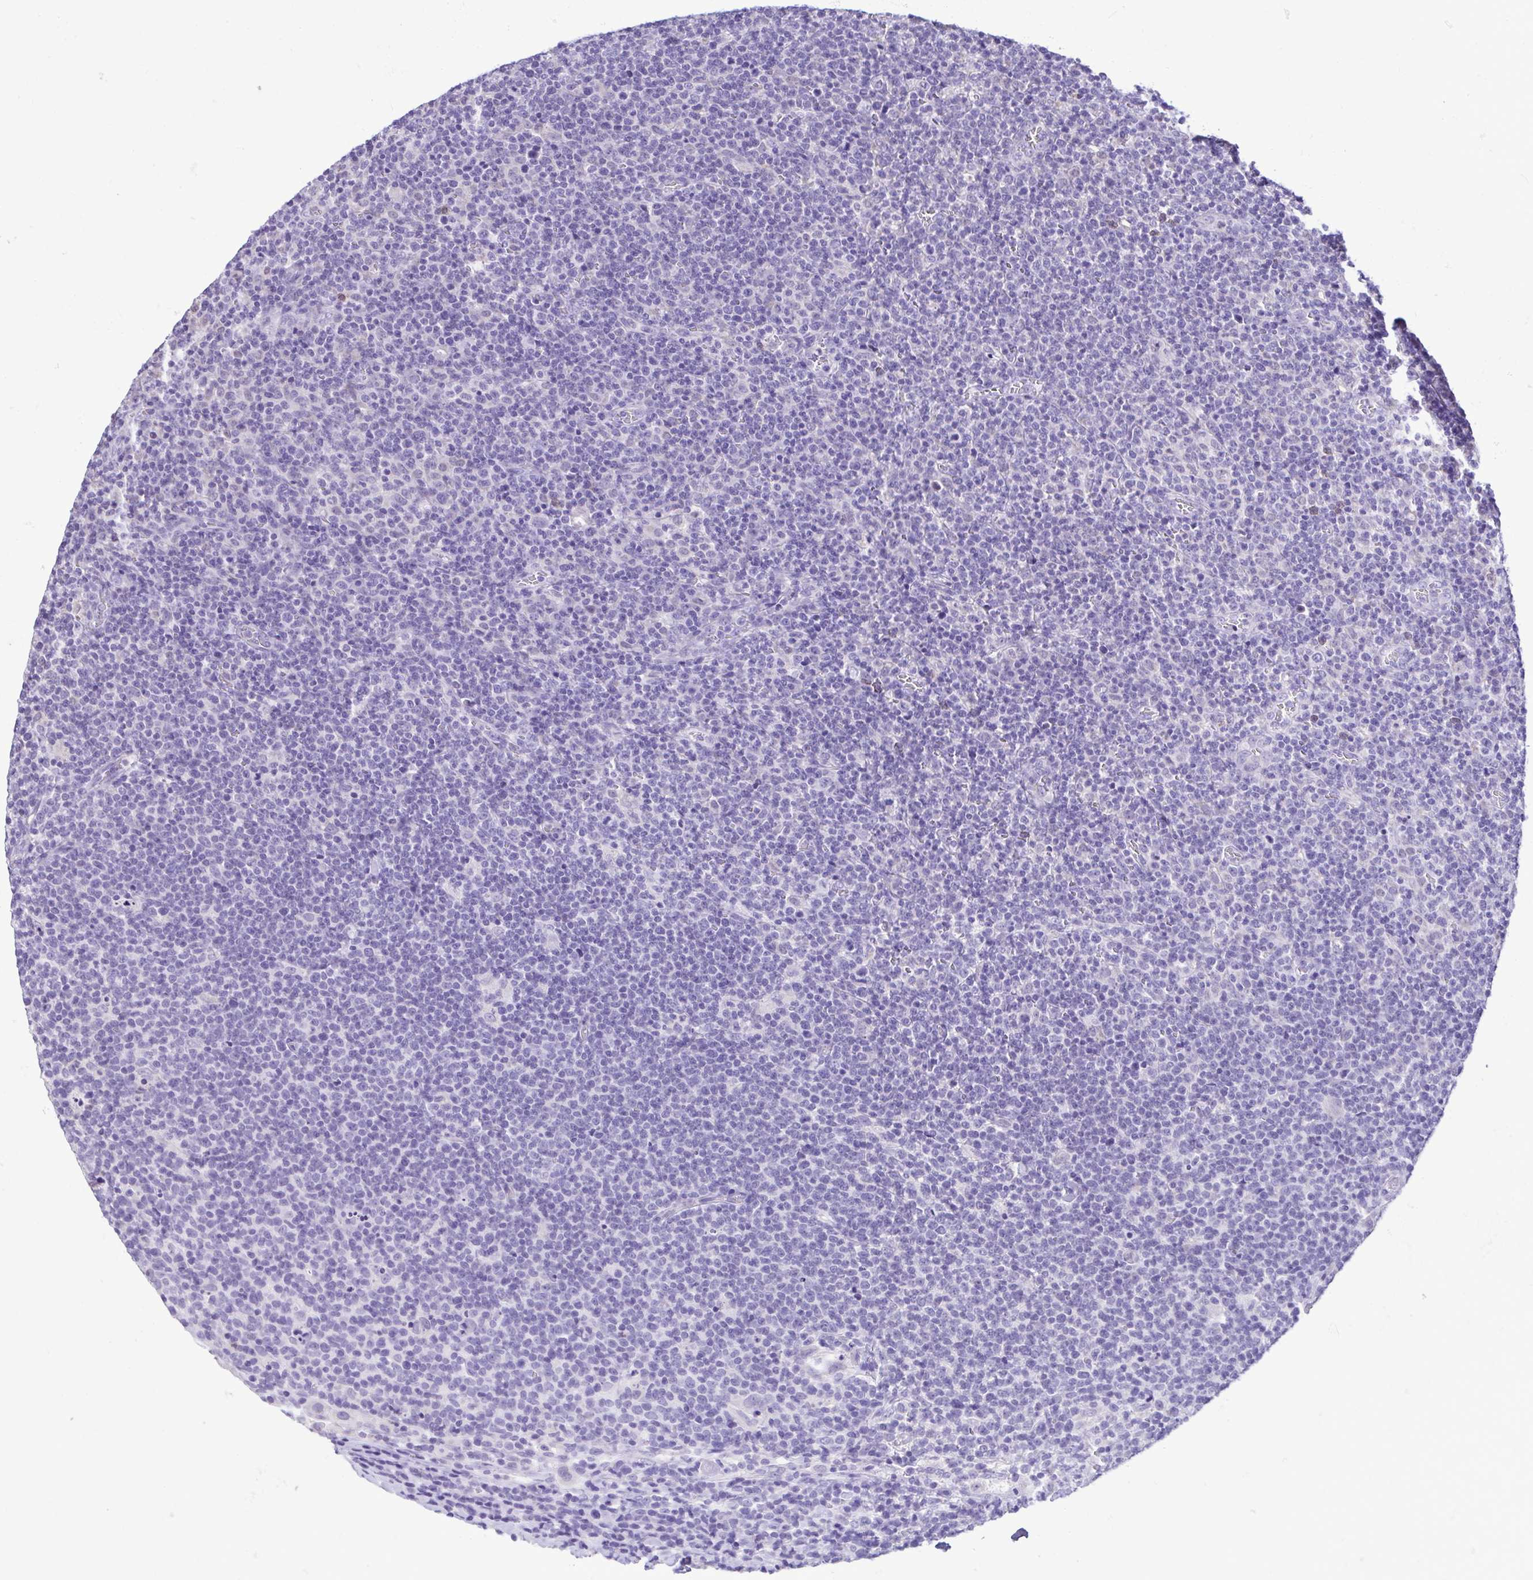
{"staining": {"intensity": "negative", "quantity": "none", "location": "none"}, "tissue": "lymphoma", "cell_type": "Tumor cells", "image_type": "cancer", "snomed": [{"axis": "morphology", "description": "Malignant lymphoma, non-Hodgkin's type, High grade"}, {"axis": "topography", "description": "Lymph node"}], "caption": "DAB (3,3'-diaminobenzidine) immunohistochemical staining of lymphoma reveals no significant expression in tumor cells.", "gene": "CBY2", "patient": {"sex": "male", "age": 61}}